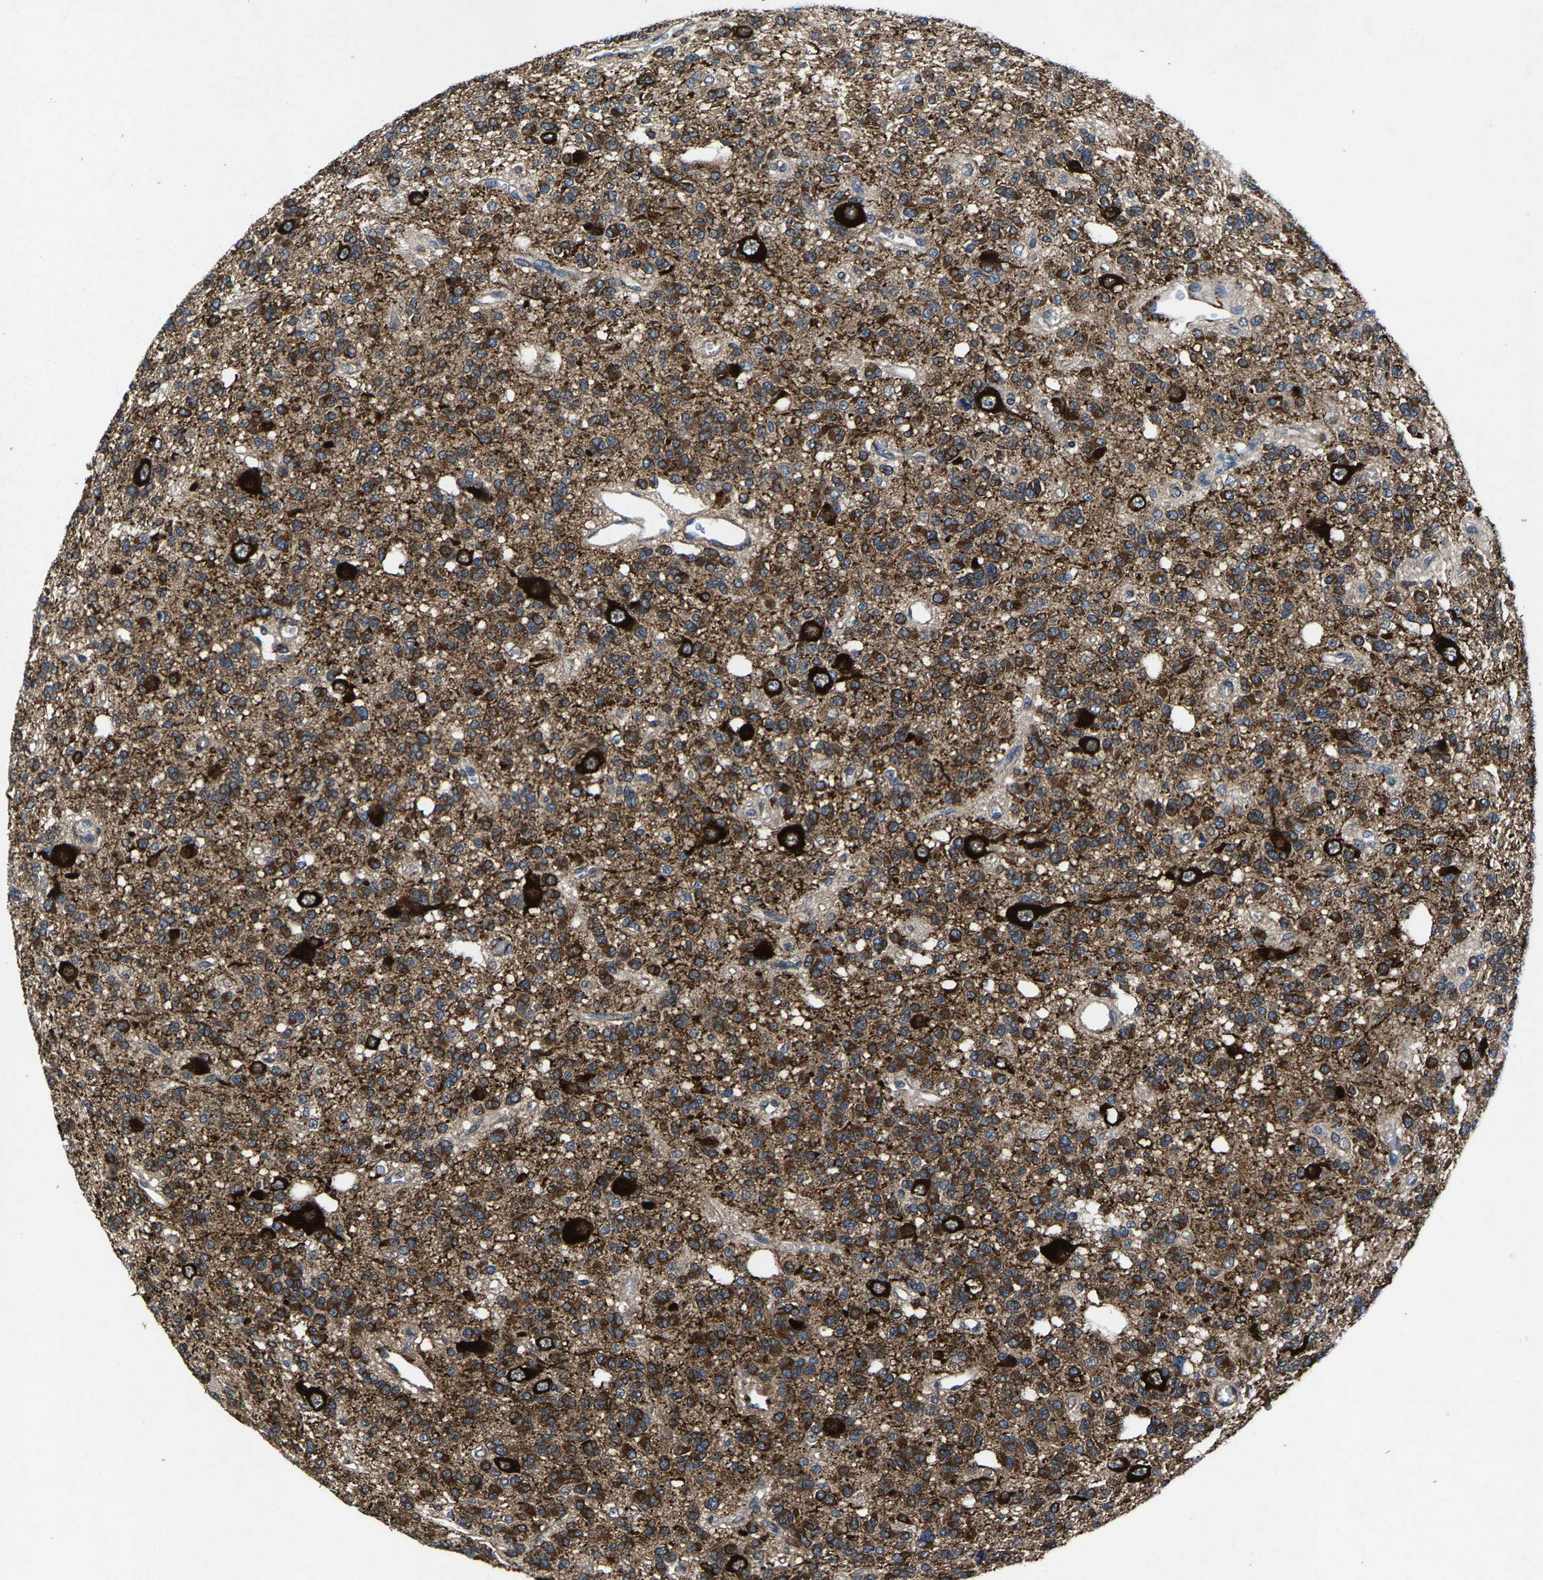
{"staining": {"intensity": "strong", "quantity": ">75%", "location": "cytoplasmic/membranous"}, "tissue": "glioma", "cell_type": "Tumor cells", "image_type": "cancer", "snomed": [{"axis": "morphology", "description": "Glioma, malignant, Low grade"}, {"axis": "topography", "description": "Brain"}], "caption": "High-magnification brightfield microscopy of malignant glioma (low-grade) stained with DAB (brown) and counterstained with hematoxylin (blue). tumor cells exhibit strong cytoplasmic/membranous expression is present in approximately>75% of cells.", "gene": "PDP1", "patient": {"sex": "male", "age": 38}}